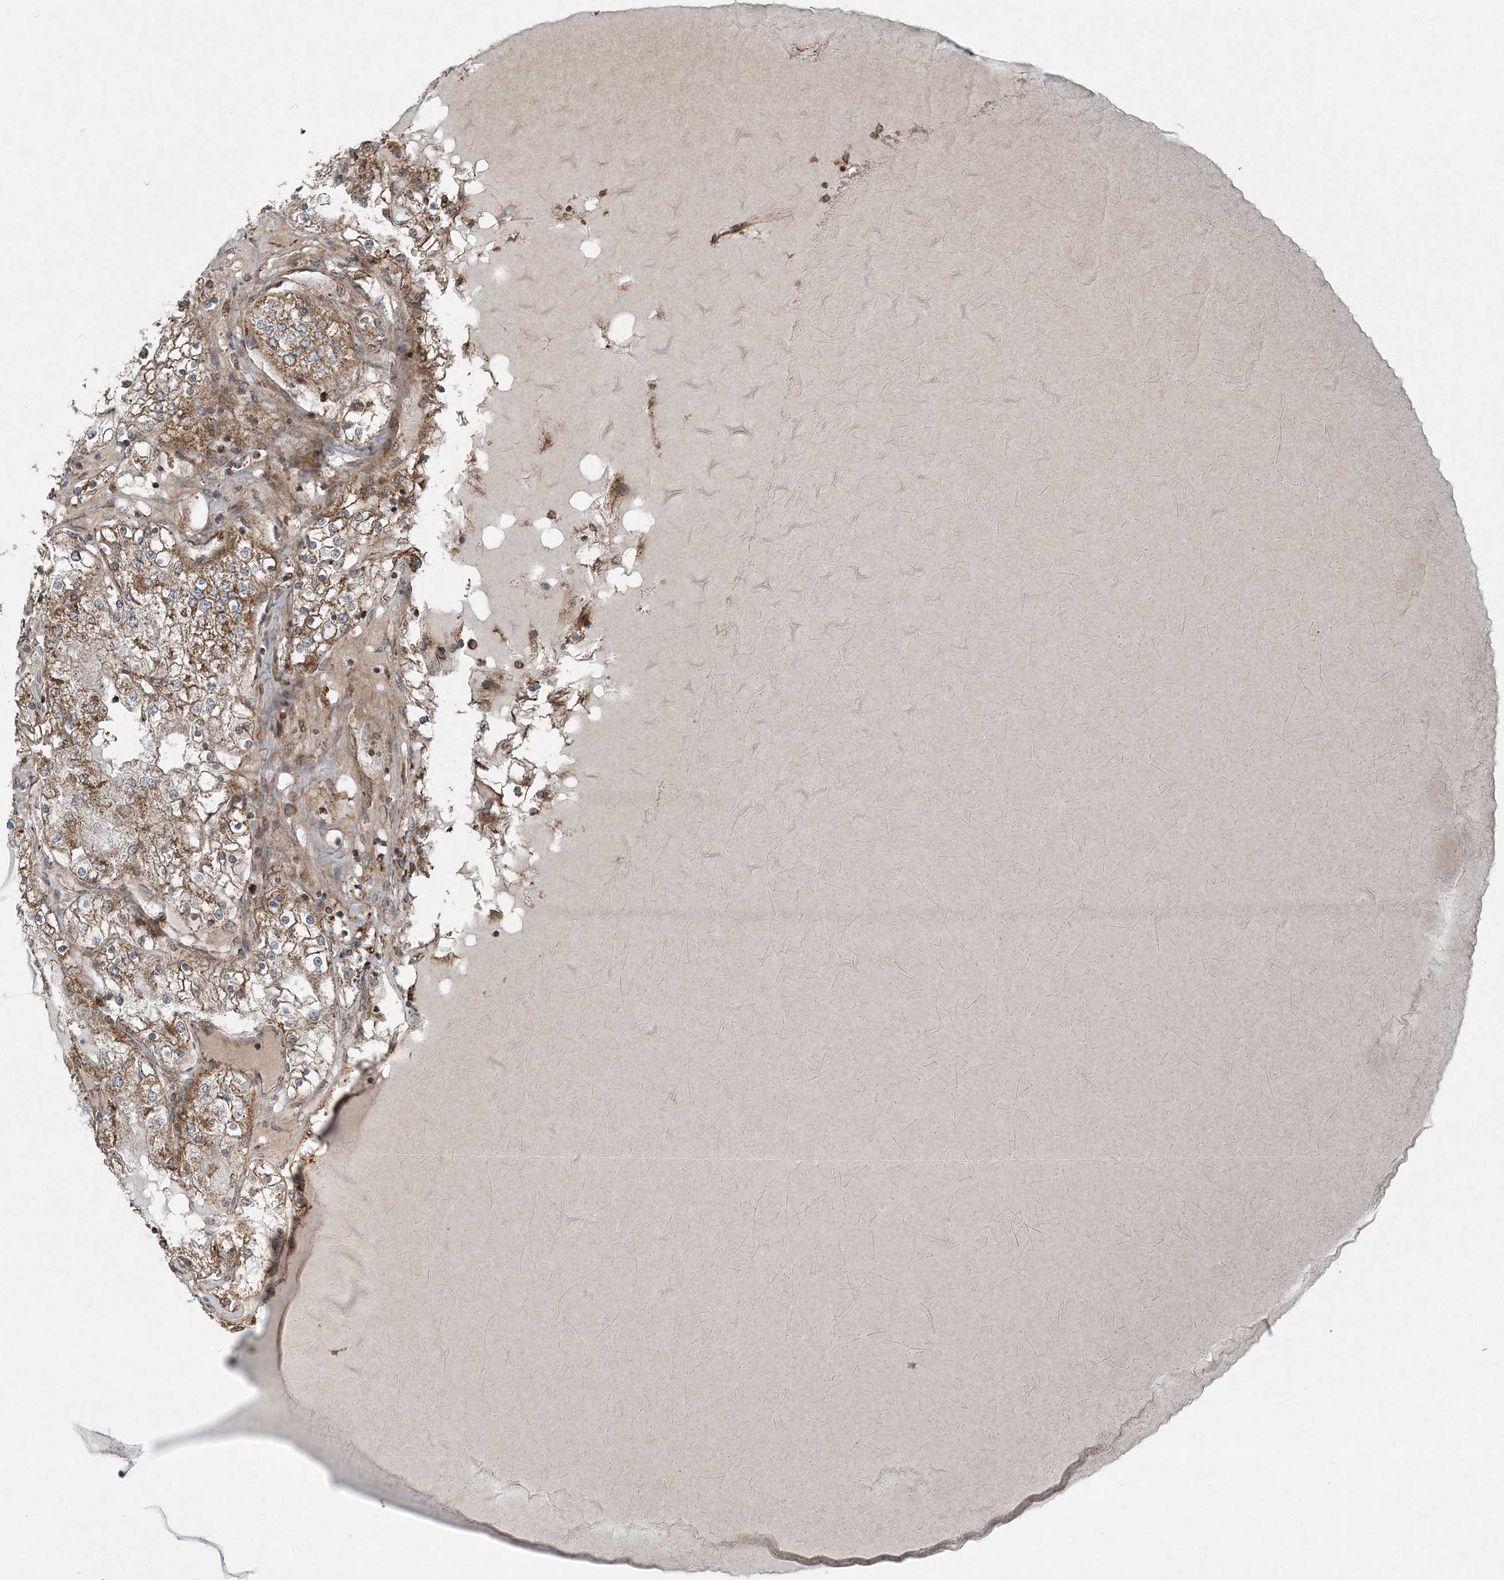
{"staining": {"intensity": "moderate", "quantity": ">75%", "location": "cytoplasmic/membranous"}, "tissue": "renal cancer", "cell_type": "Tumor cells", "image_type": "cancer", "snomed": [{"axis": "morphology", "description": "Adenocarcinoma, NOS"}, {"axis": "topography", "description": "Kidney"}], "caption": "Human adenocarcinoma (renal) stained for a protein (brown) demonstrates moderate cytoplasmic/membranous positive expression in approximately >75% of tumor cells.", "gene": "COPS7B", "patient": {"sex": "male", "age": 68}}